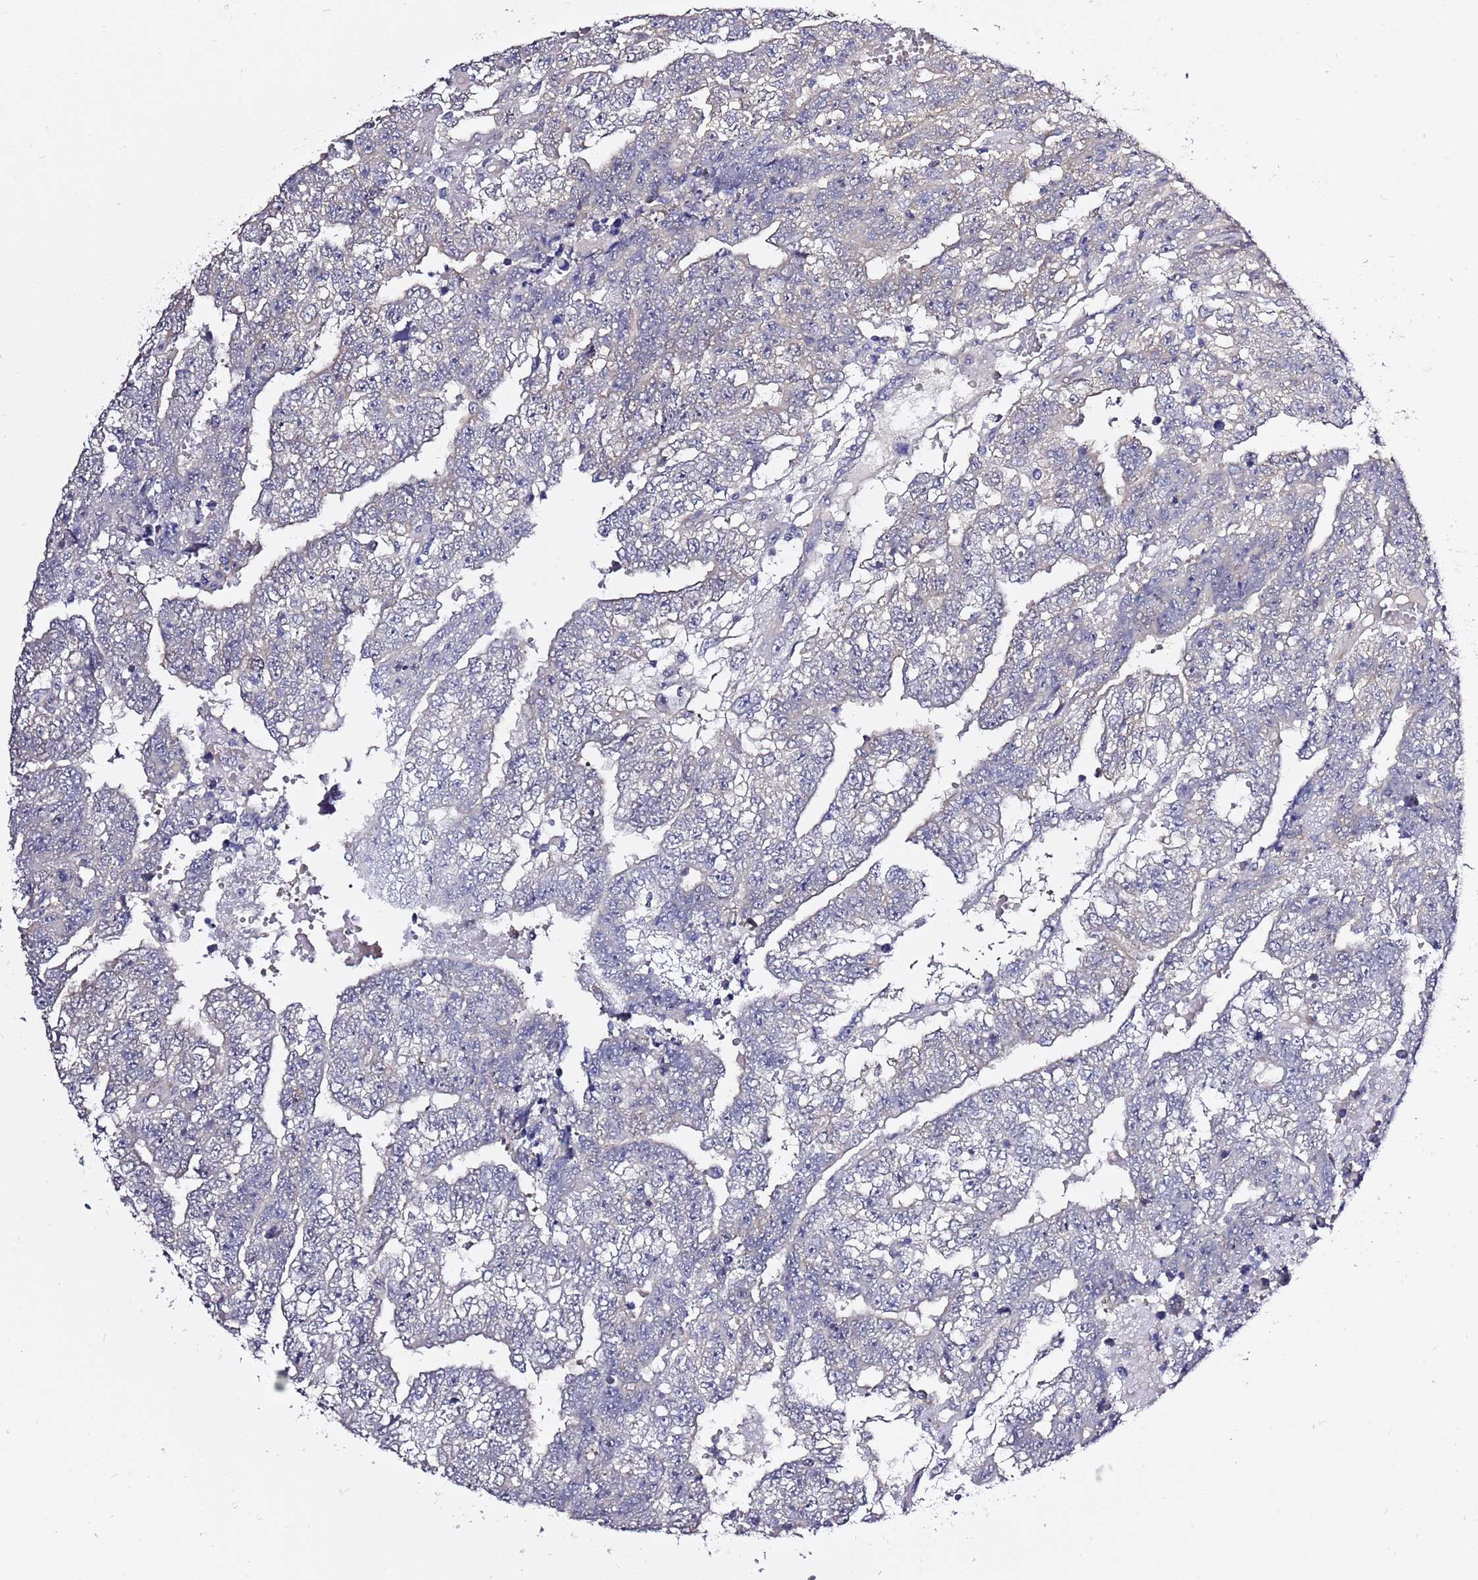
{"staining": {"intensity": "negative", "quantity": "none", "location": "none"}, "tissue": "testis cancer", "cell_type": "Tumor cells", "image_type": "cancer", "snomed": [{"axis": "morphology", "description": "Carcinoma, Embryonal, NOS"}, {"axis": "topography", "description": "Testis"}], "caption": "An image of testis cancer stained for a protein shows no brown staining in tumor cells.", "gene": "RFK", "patient": {"sex": "male", "age": 25}}